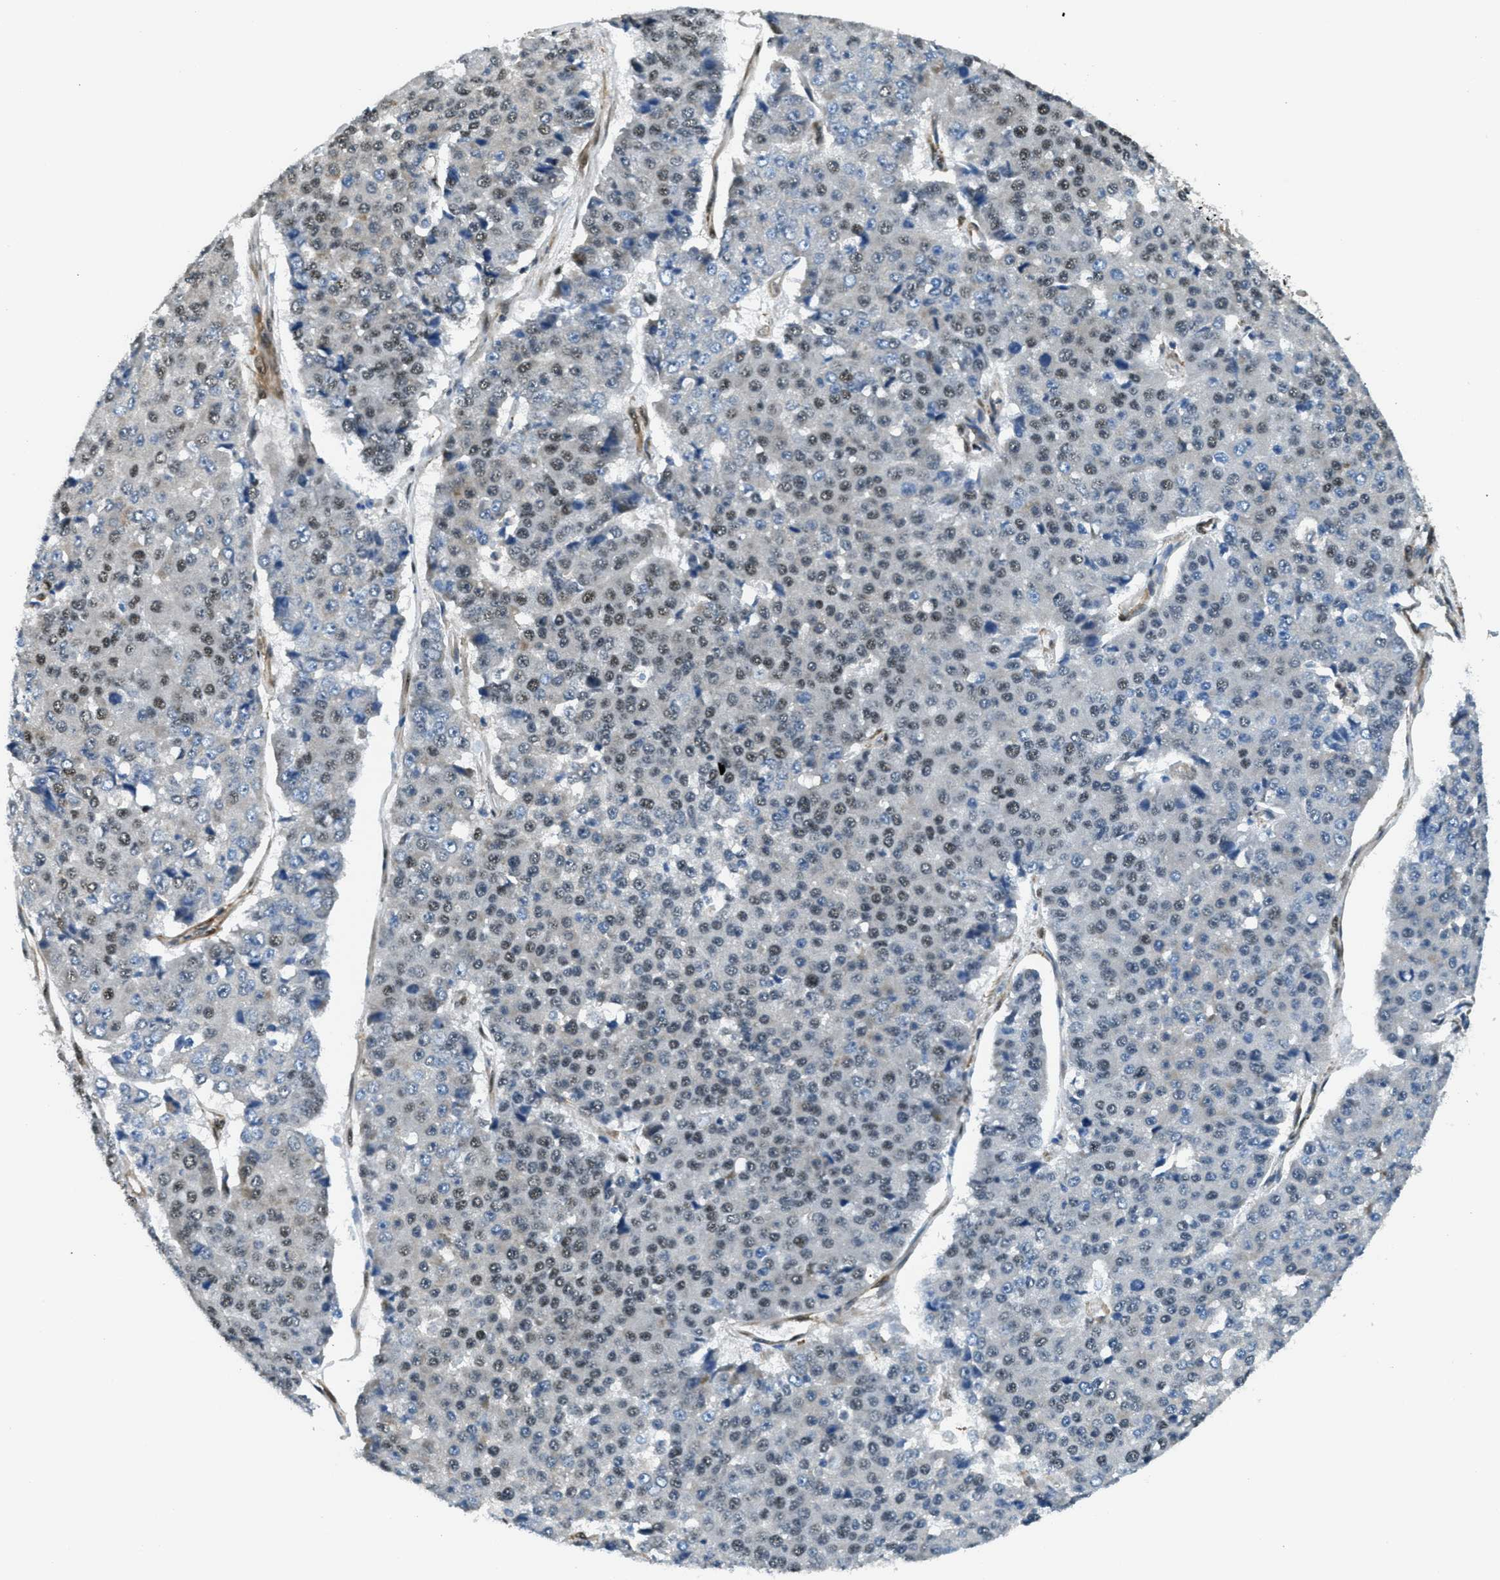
{"staining": {"intensity": "moderate", "quantity": "25%-75%", "location": "nuclear"}, "tissue": "pancreatic cancer", "cell_type": "Tumor cells", "image_type": "cancer", "snomed": [{"axis": "morphology", "description": "Adenocarcinoma, NOS"}, {"axis": "topography", "description": "Pancreas"}], "caption": "A photomicrograph of human pancreatic cancer stained for a protein shows moderate nuclear brown staining in tumor cells.", "gene": "CFAP36", "patient": {"sex": "male", "age": 50}}